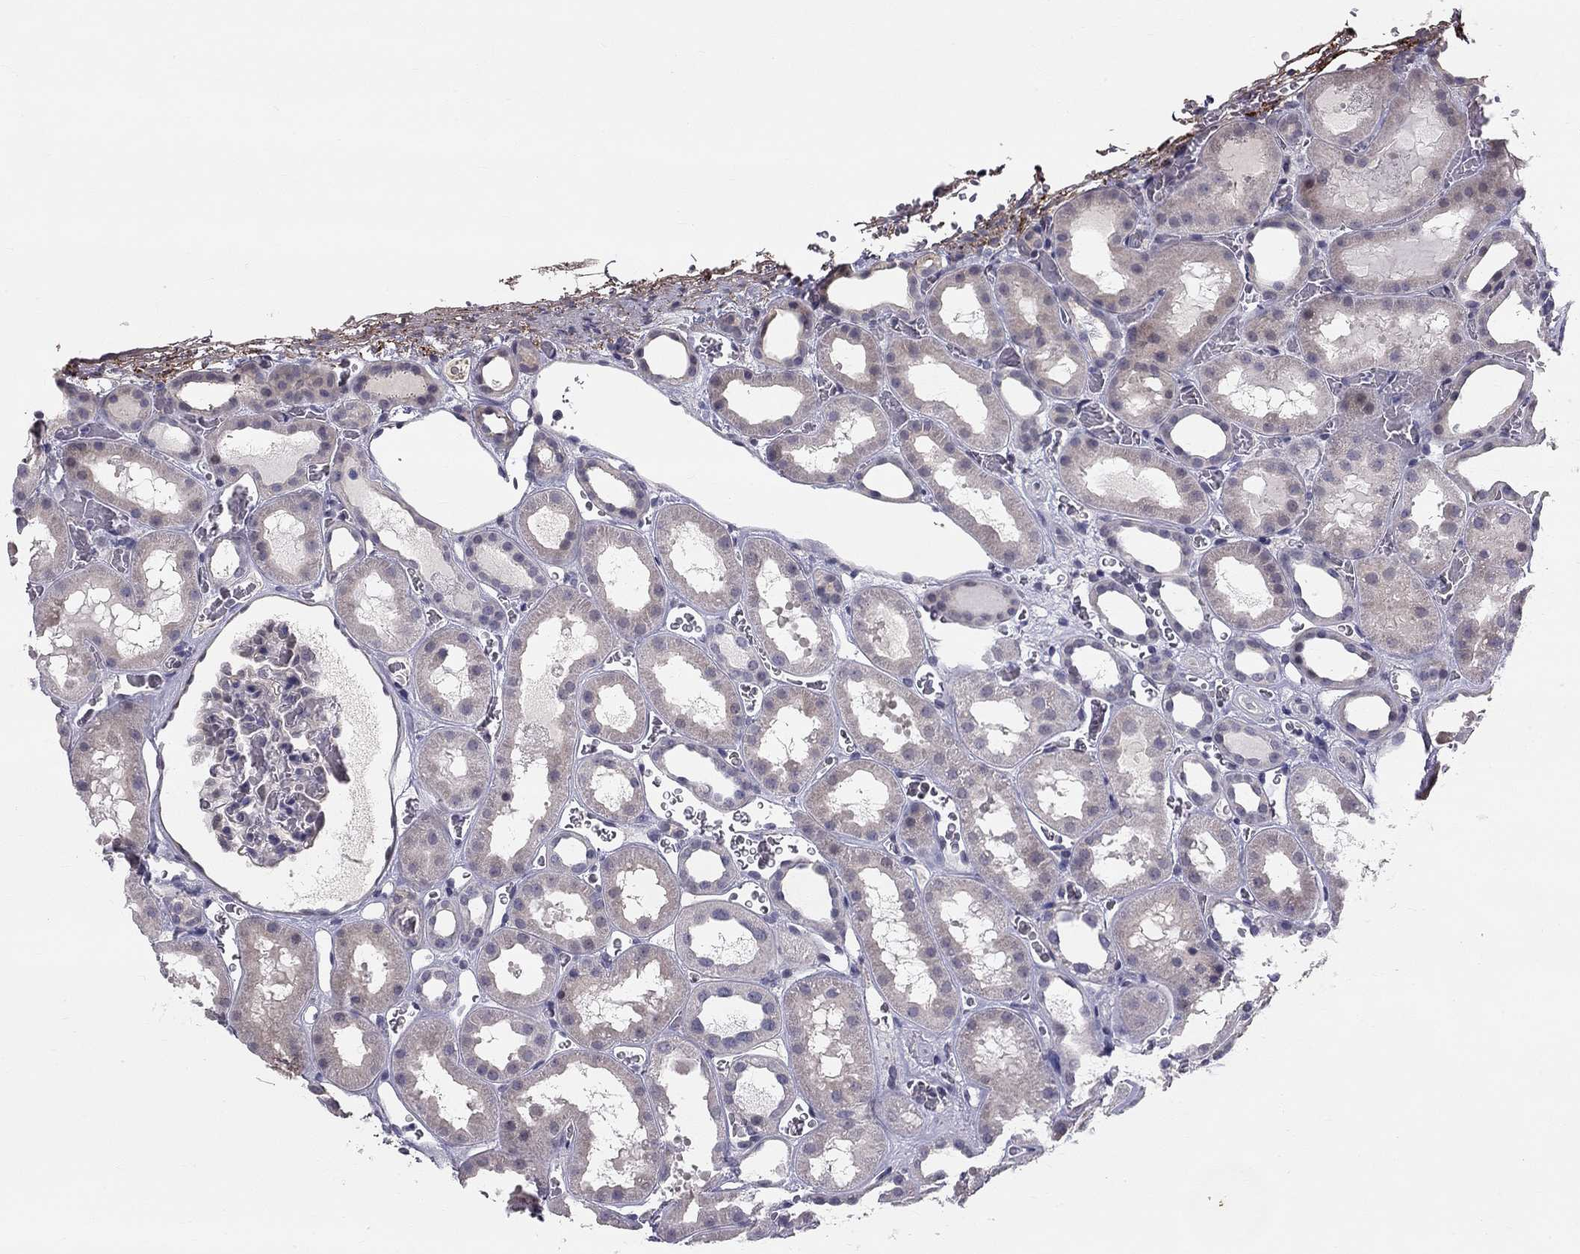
{"staining": {"intensity": "negative", "quantity": "none", "location": "none"}, "tissue": "kidney", "cell_type": "Cells in glomeruli", "image_type": "normal", "snomed": [{"axis": "morphology", "description": "Normal tissue, NOS"}, {"axis": "topography", "description": "Kidney"}], "caption": "Kidney was stained to show a protein in brown. There is no significant staining in cells in glomeruli. (DAB (3,3'-diaminobenzidine) immunohistochemistry (IHC), high magnification).", "gene": "GJB4", "patient": {"sex": "female", "age": 41}}